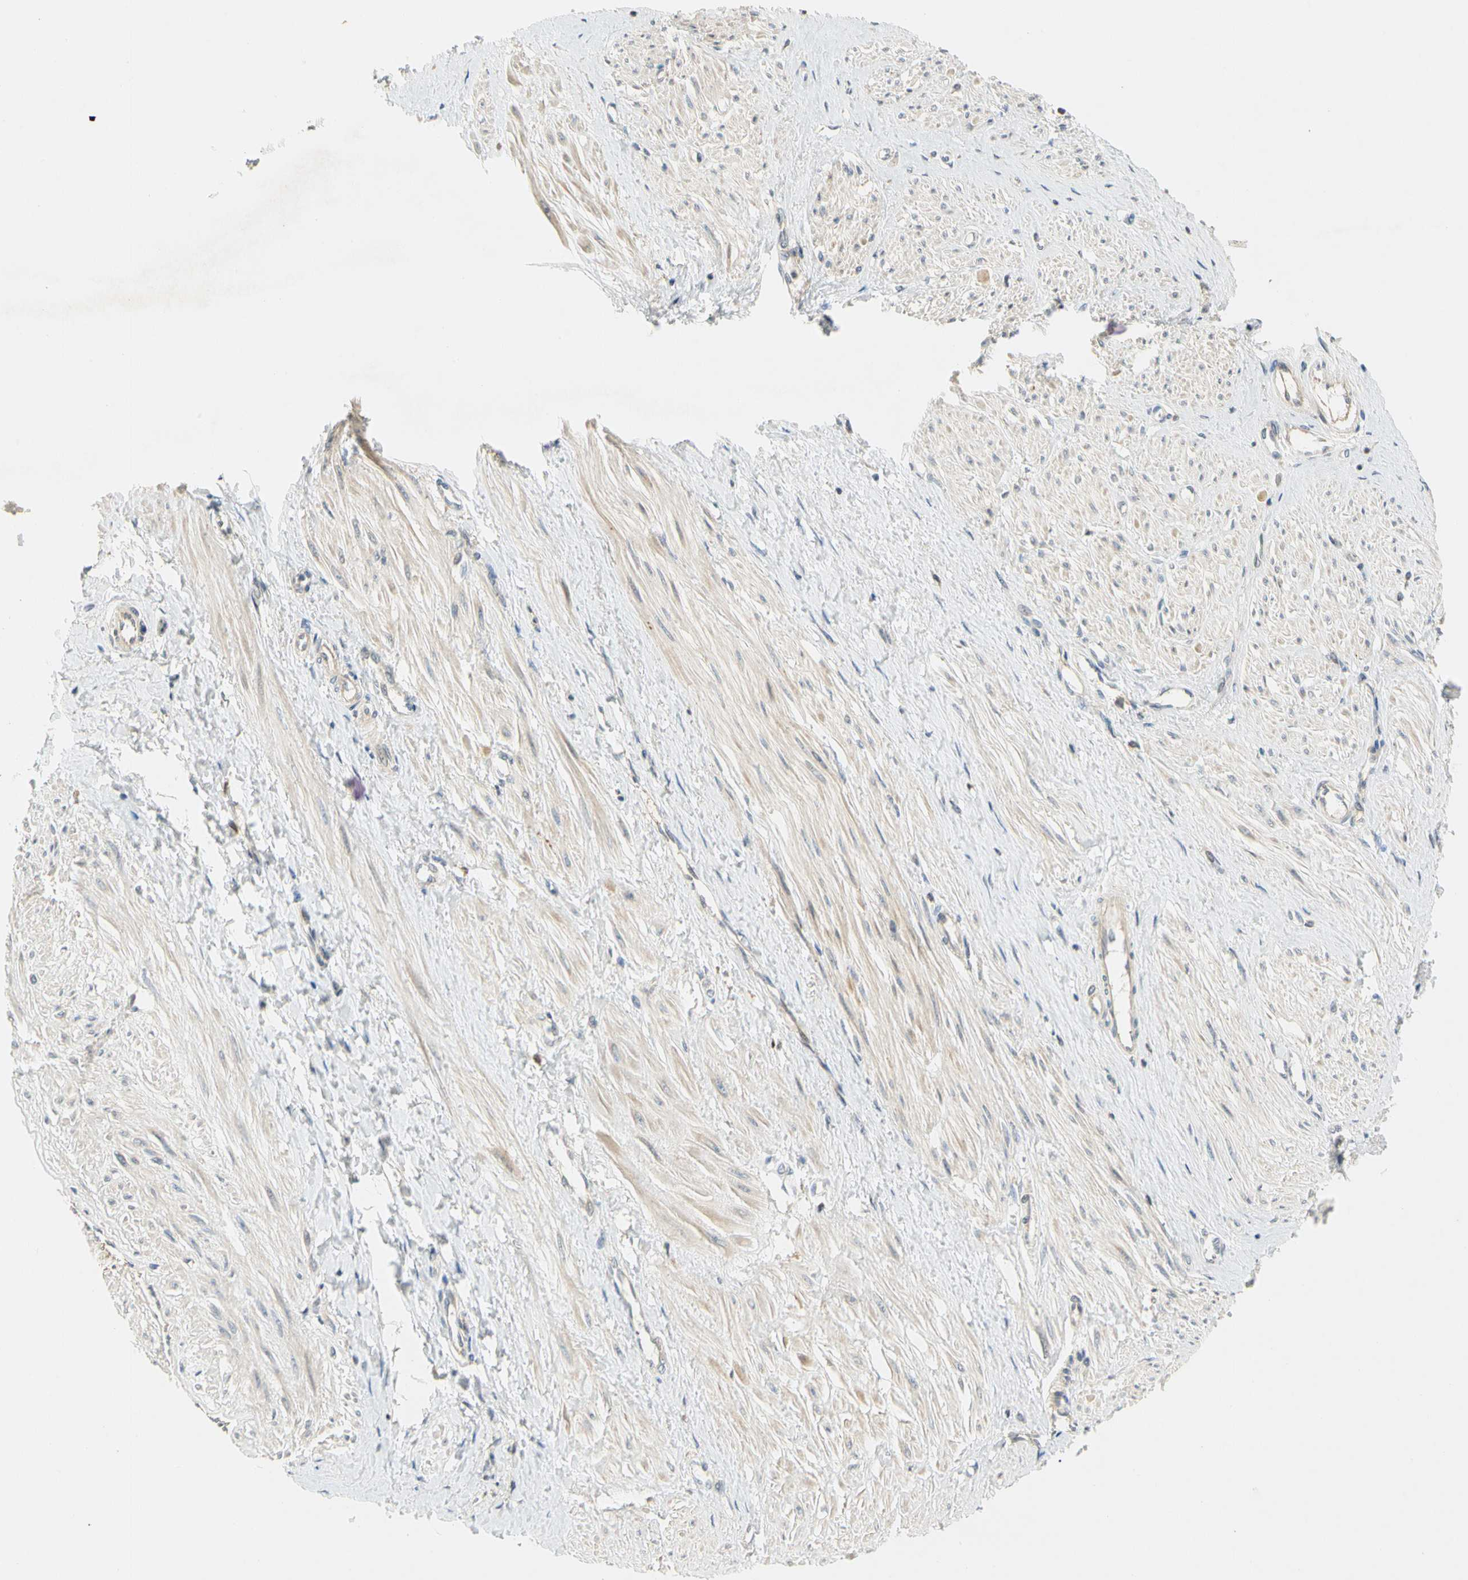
{"staining": {"intensity": "weak", "quantity": "25%-75%", "location": "cytoplasmic/membranous"}, "tissue": "smooth muscle", "cell_type": "Smooth muscle cells", "image_type": "normal", "snomed": [{"axis": "morphology", "description": "Normal tissue, NOS"}, {"axis": "topography", "description": "Smooth muscle"}, {"axis": "topography", "description": "Uterus"}], "caption": "IHC (DAB) staining of unremarkable human smooth muscle reveals weak cytoplasmic/membranous protein staining in approximately 25%-75% of smooth muscle cells. (DAB (3,3'-diaminobenzidine) IHC with brightfield microscopy, high magnification).", "gene": "GATD1", "patient": {"sex": "female", "age": 39}}